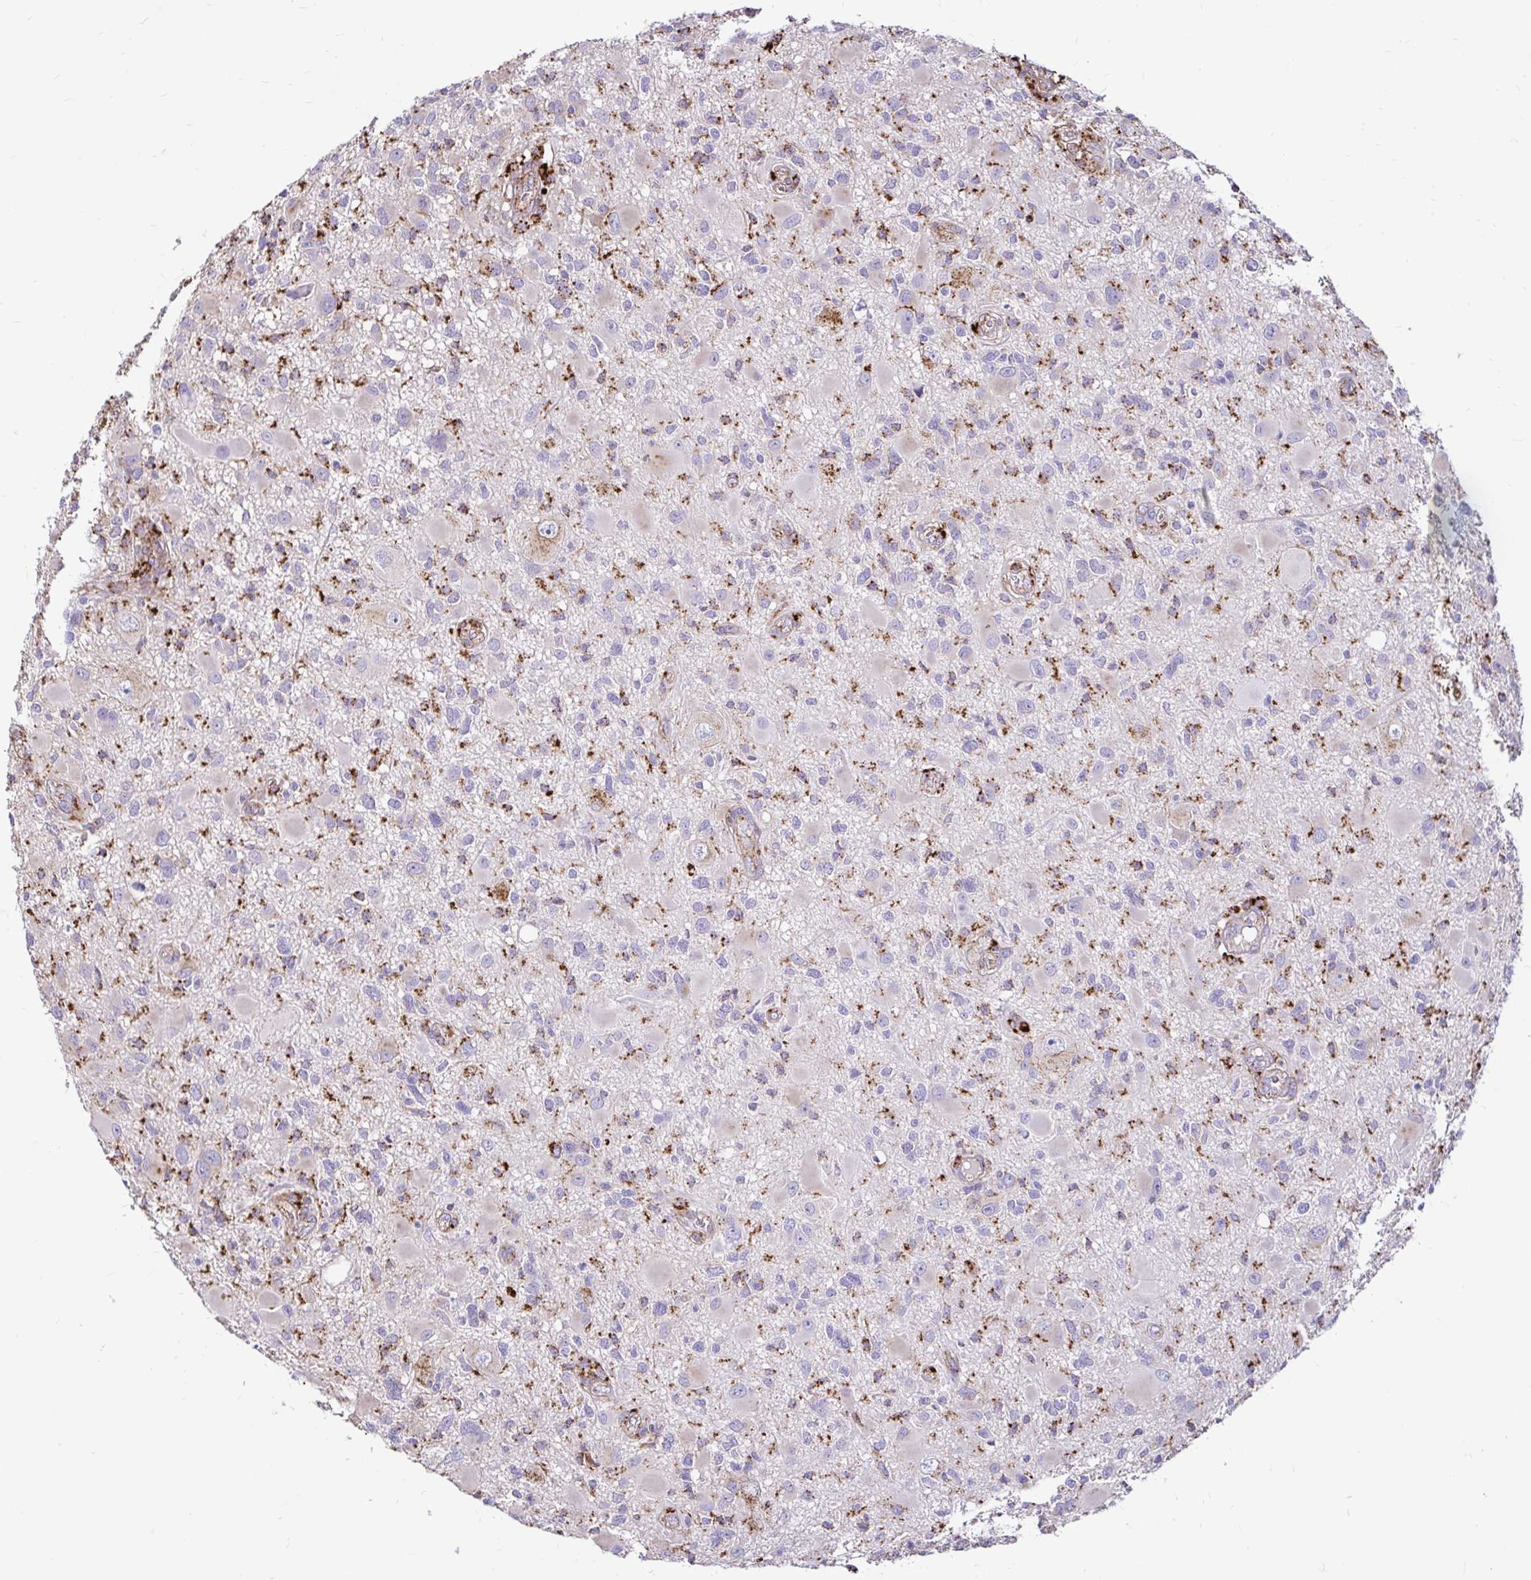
{"staining": {"intensity": "moderate", "quantity": "<25%", "location": "cytoplasmic/membranous"}, "tissue": "glioma", "cell_type": "Tumor cells", "image_type": "cancer", "snomed": [{"axis": "morphology", "description": "Glioma, malignant, High grade"}, {"axis": "topography", "description": "Brain"}], "caption": "Tumor cells show moderate cytoplasmic/membranous expression in about <25% of cells in glioma. (IHC, brightfield microscopy, high magnification).", "gene": "FUCA1", "patient": {"sex": "male", "age": 54}}